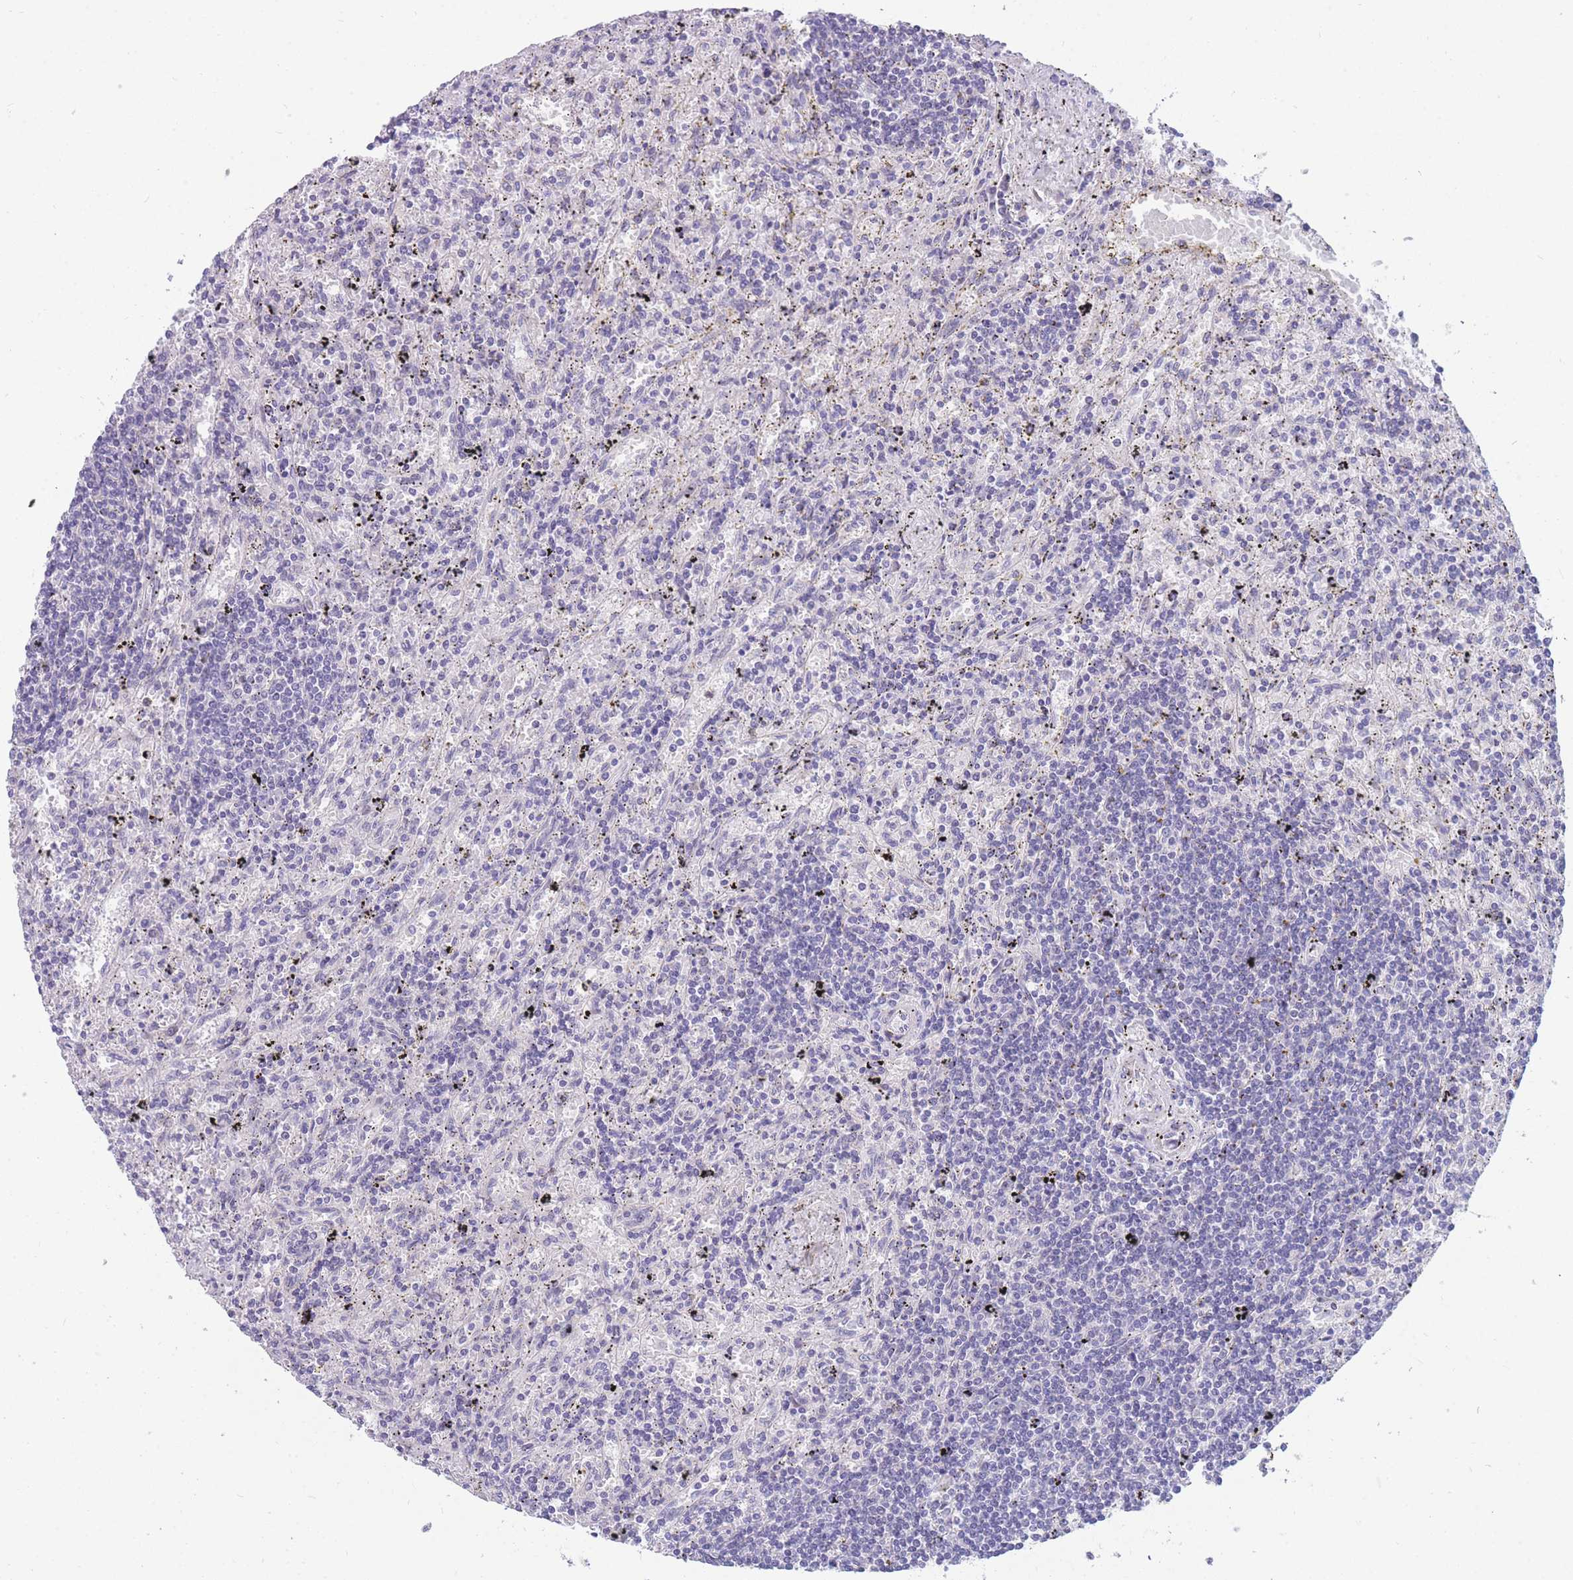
{"staining": {"intensity": "negative", "quantity": "none", "location": "none"}, "tissue": "lymphoma", "cell_type": "Tumor cells", "image_type": "cancer", "snomed": [{"axis": "morphology", "description": "Malignant lymphoma, non-Hodgkin's type, Low grade"}, {"axis": "topography", "description": "Spleen"}], "caption": "Tumor cells show no significant protein staining in lymphoma. (DAB (3,3'-diaminobenzidine) immunohistochemistry (IHC) with hematoxylin counter stain).", "gene": "DDX49", "patient": {"sex": "male", "age": 76}}